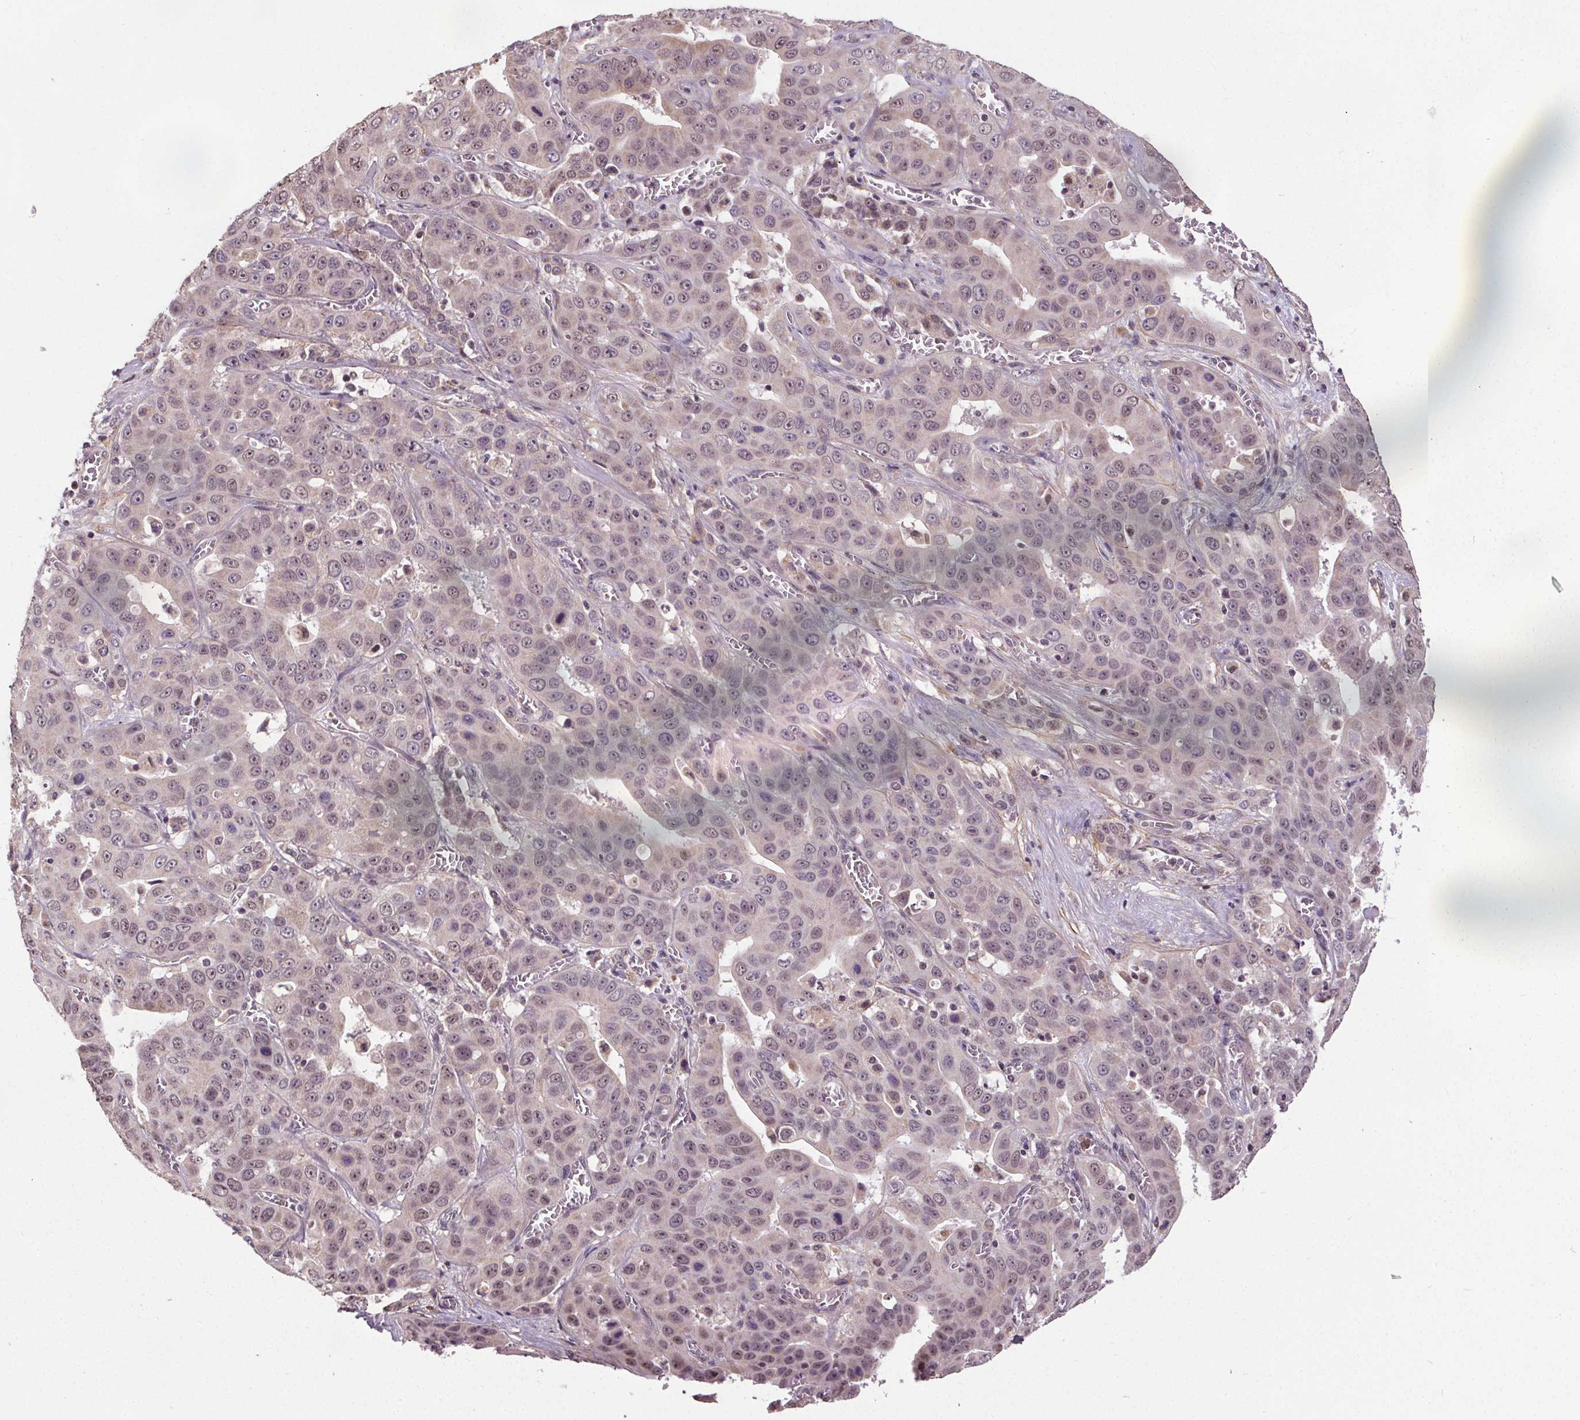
{"staining": {"intensity": "weak", "quantity": "<25%", "location": "nuclear"}, "tissue": "liver cancer", "cell_type": "Tumor cells", "image_type": "cancer", "snomed": [{"axis": "morphology", "description": "Cholangiocarcinoma"}, {"axis": "topography", "description": "Liver"}], "caption": "An image of liver cholangiocarcinoma stained for a protein shows no brown staining in tumor cells. Brightfield microscopy of immunohistochemistry (IHC) stained with DAB (3,3'-diaminobenzidine) (brown) and hematoxylin (blue), captured at high magnification.", "gene": "KIAA0232", "patient": {"sex": "female", "age": 52}}